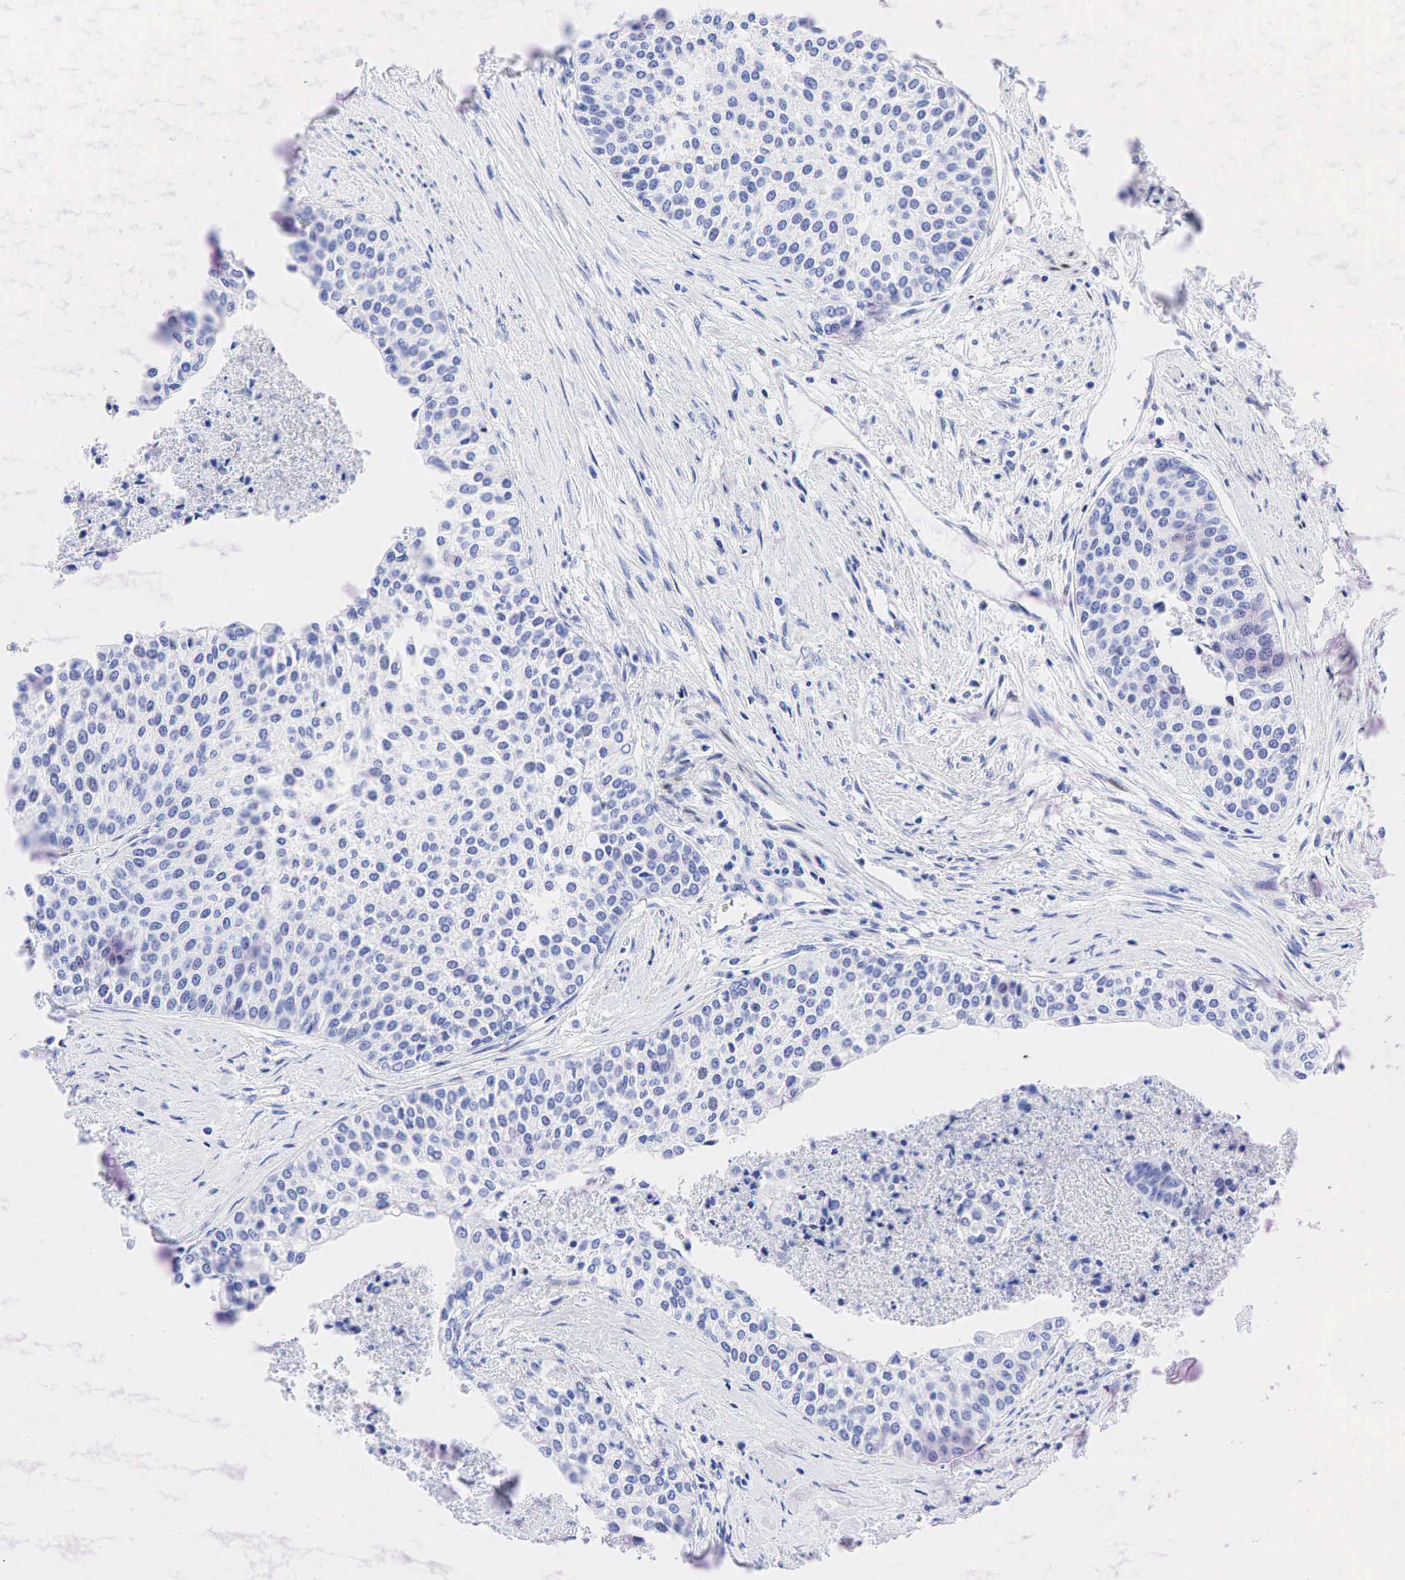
{"staining": {"intensity": "negative", "quantity": "none", "location": "none"}, "tissue": "urothelial cancer", "cell_type": "Tumor cells", "image_type": "cancer", "snomed": [{"axis": "morphology", "description": "Urothelial carcinoma, Low grade"}, {"axis": "topography", "description": "Urinary bladder"}], "caption": "IHC micrograph of neoplastic tissue: low-grade urothelial carcinoma stained with DAB (3,3'-diaminobenzidine) demonstrates no significant protein expression in tumor cells.", "gene": "ESR1", "patient": {"sex": "female", "age": 73}}